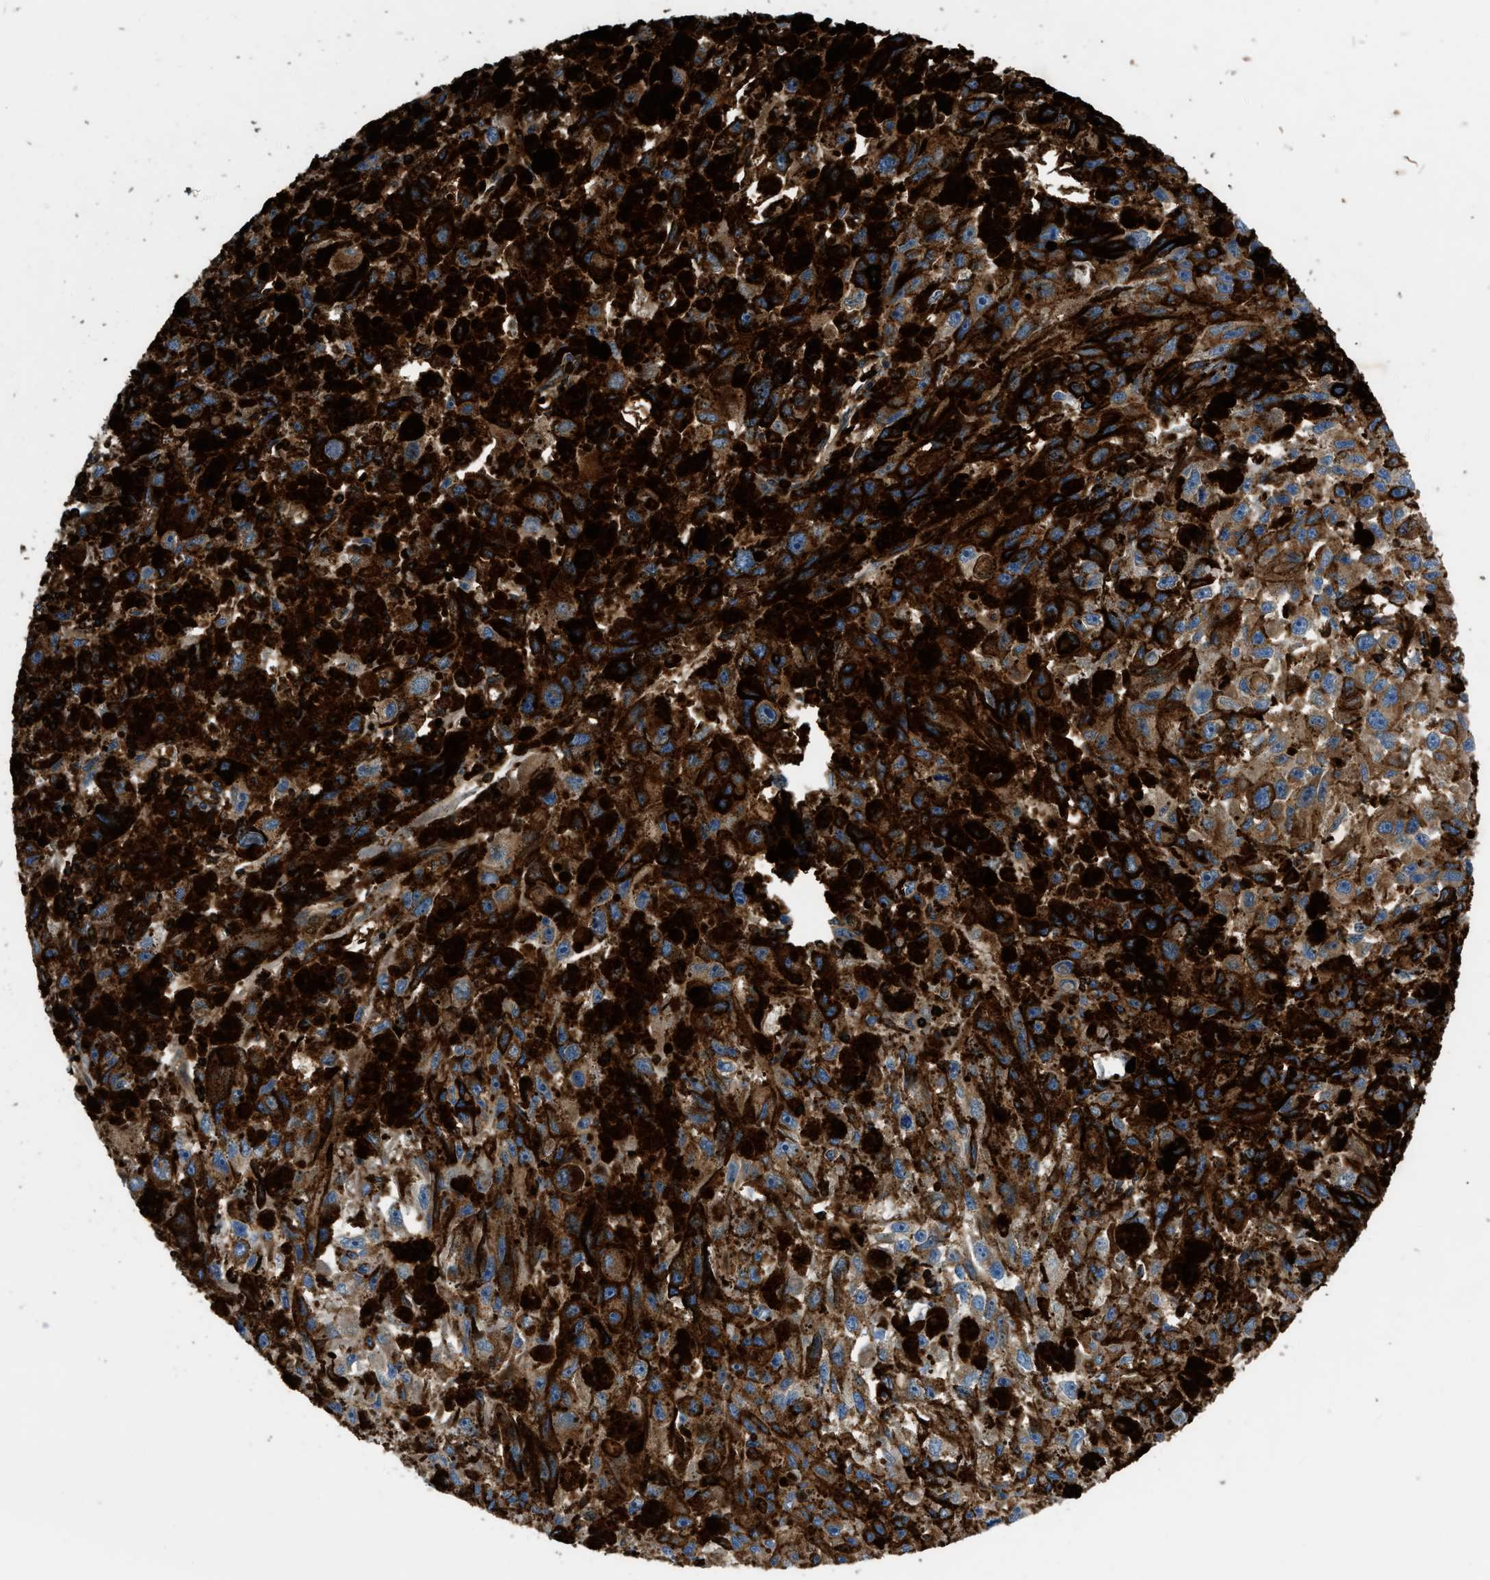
{"staining": {"intensity": "moderate", "quantity": ">75%", "location": "cytoplasmic/membranous"}, "tissue": "melanoma", "cell_type": "Tumor cells", "image_type": "cancer", "snomed": [{"axis": "morphology", "description": "Malignant melanoma, NOS"}, {"axis": "topography", "description": "Skin"}], "caption": "This photomicrograph exhibits melanoma stained with immunohistochemistry to label a protein in brown. The cytoplasmic/membranous of tumor cells show moderate positivity for the protein. Nuclei are counter-stained blue.", "gene": "DHODH", "patient": {"sex": "female", "age": 104}}